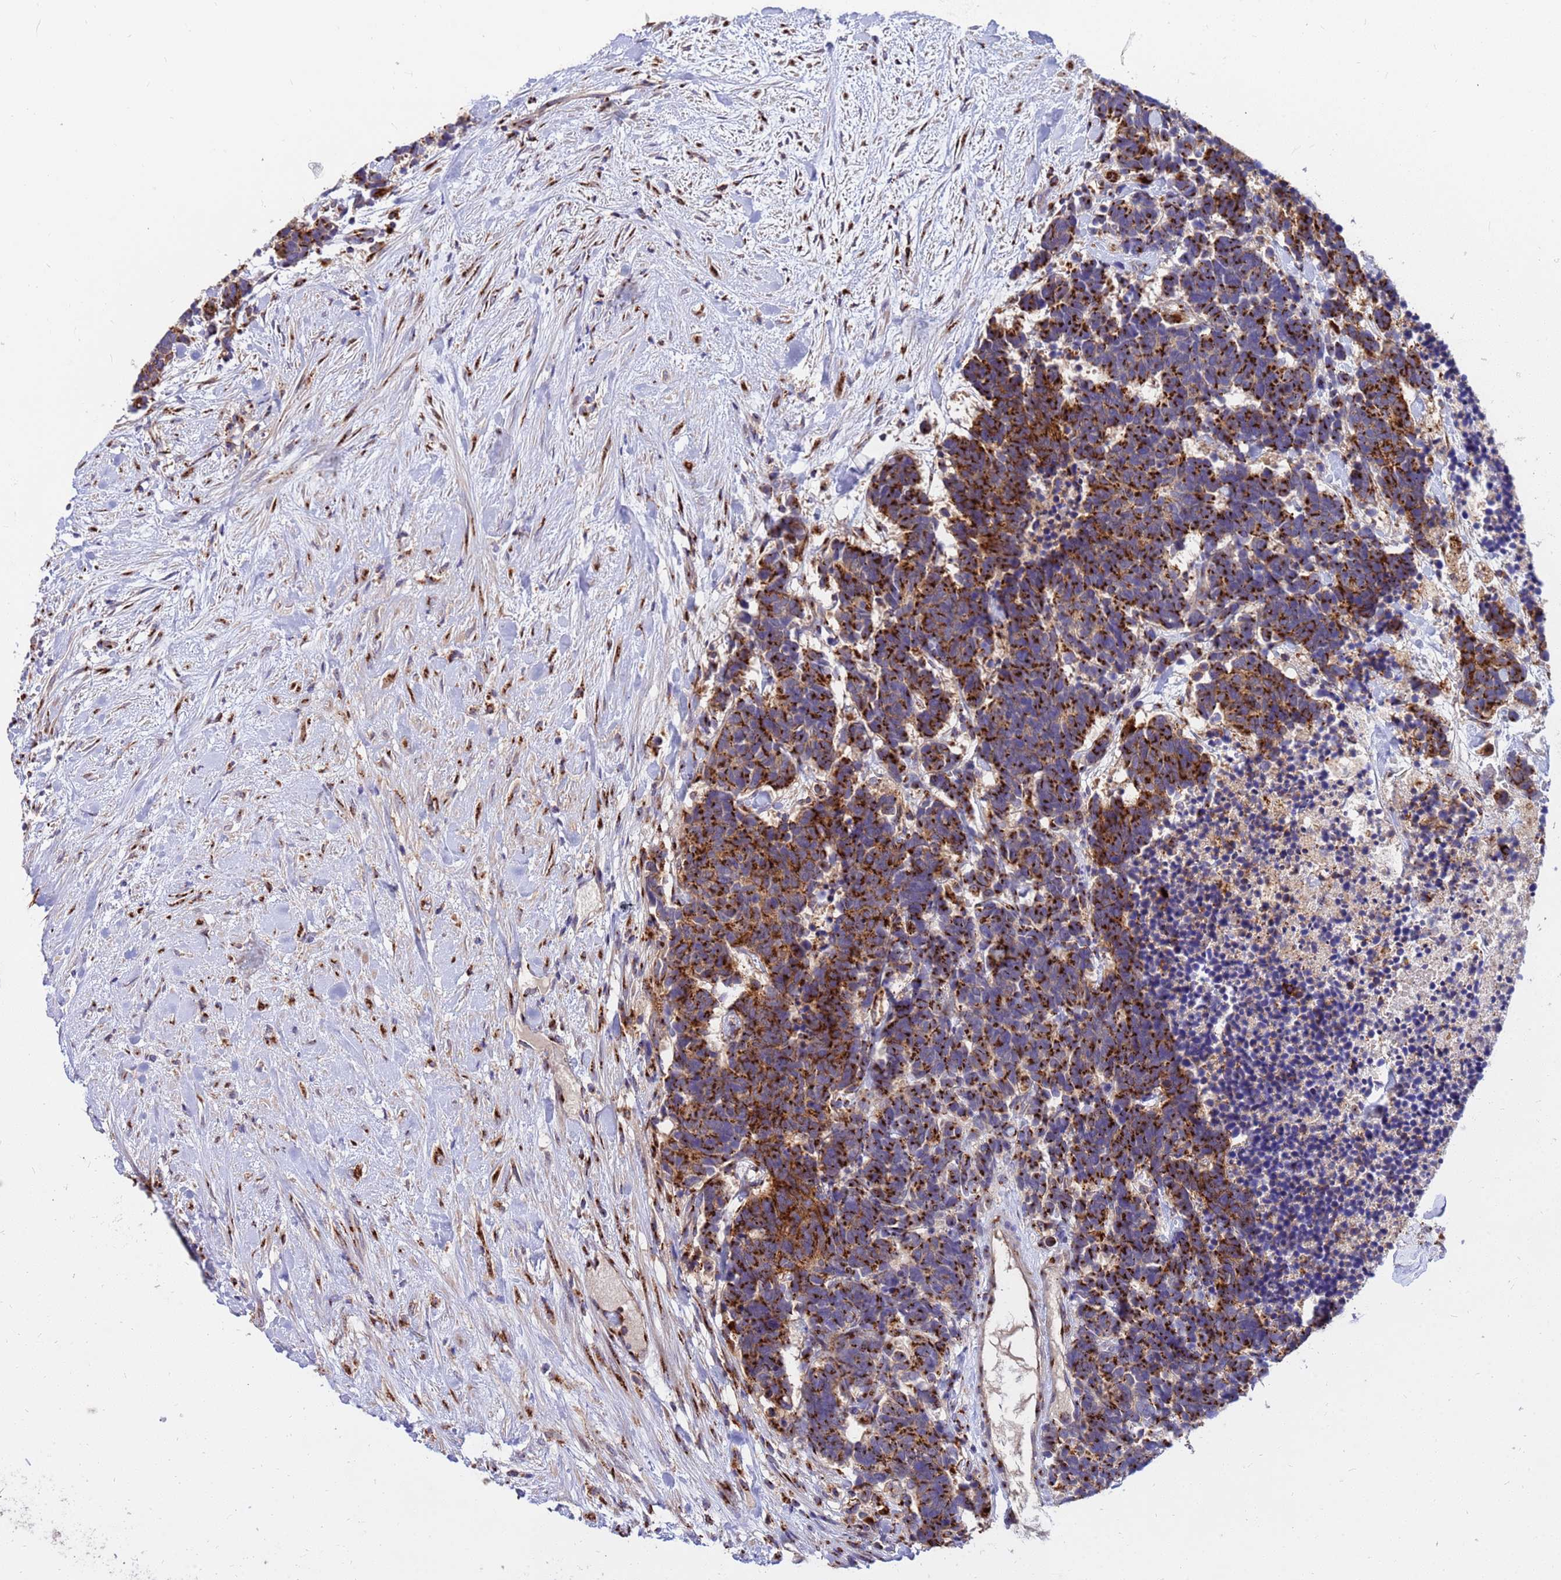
{"staining": {"intensity": "strong", "quantity": ">75%", "location": "cytoplasmic/membranous"}, "tissue": "carcinoid", "cell_type": "Tumor cells", "image_type": "cancer", "snomed": [{"axis": "morphology", "description": "Carcinoma, NOS"}, {"axis": "morphology", "description": "Carcinoid, malignant, NOS"}, {"axis": "topography", "description": "Prostate"}], "caption": "Human carcinoma stained with a protein marker shows strong staining in tumor cells.", "gene": "HPS3", "patient": {"sex": "male", "age": 57}}